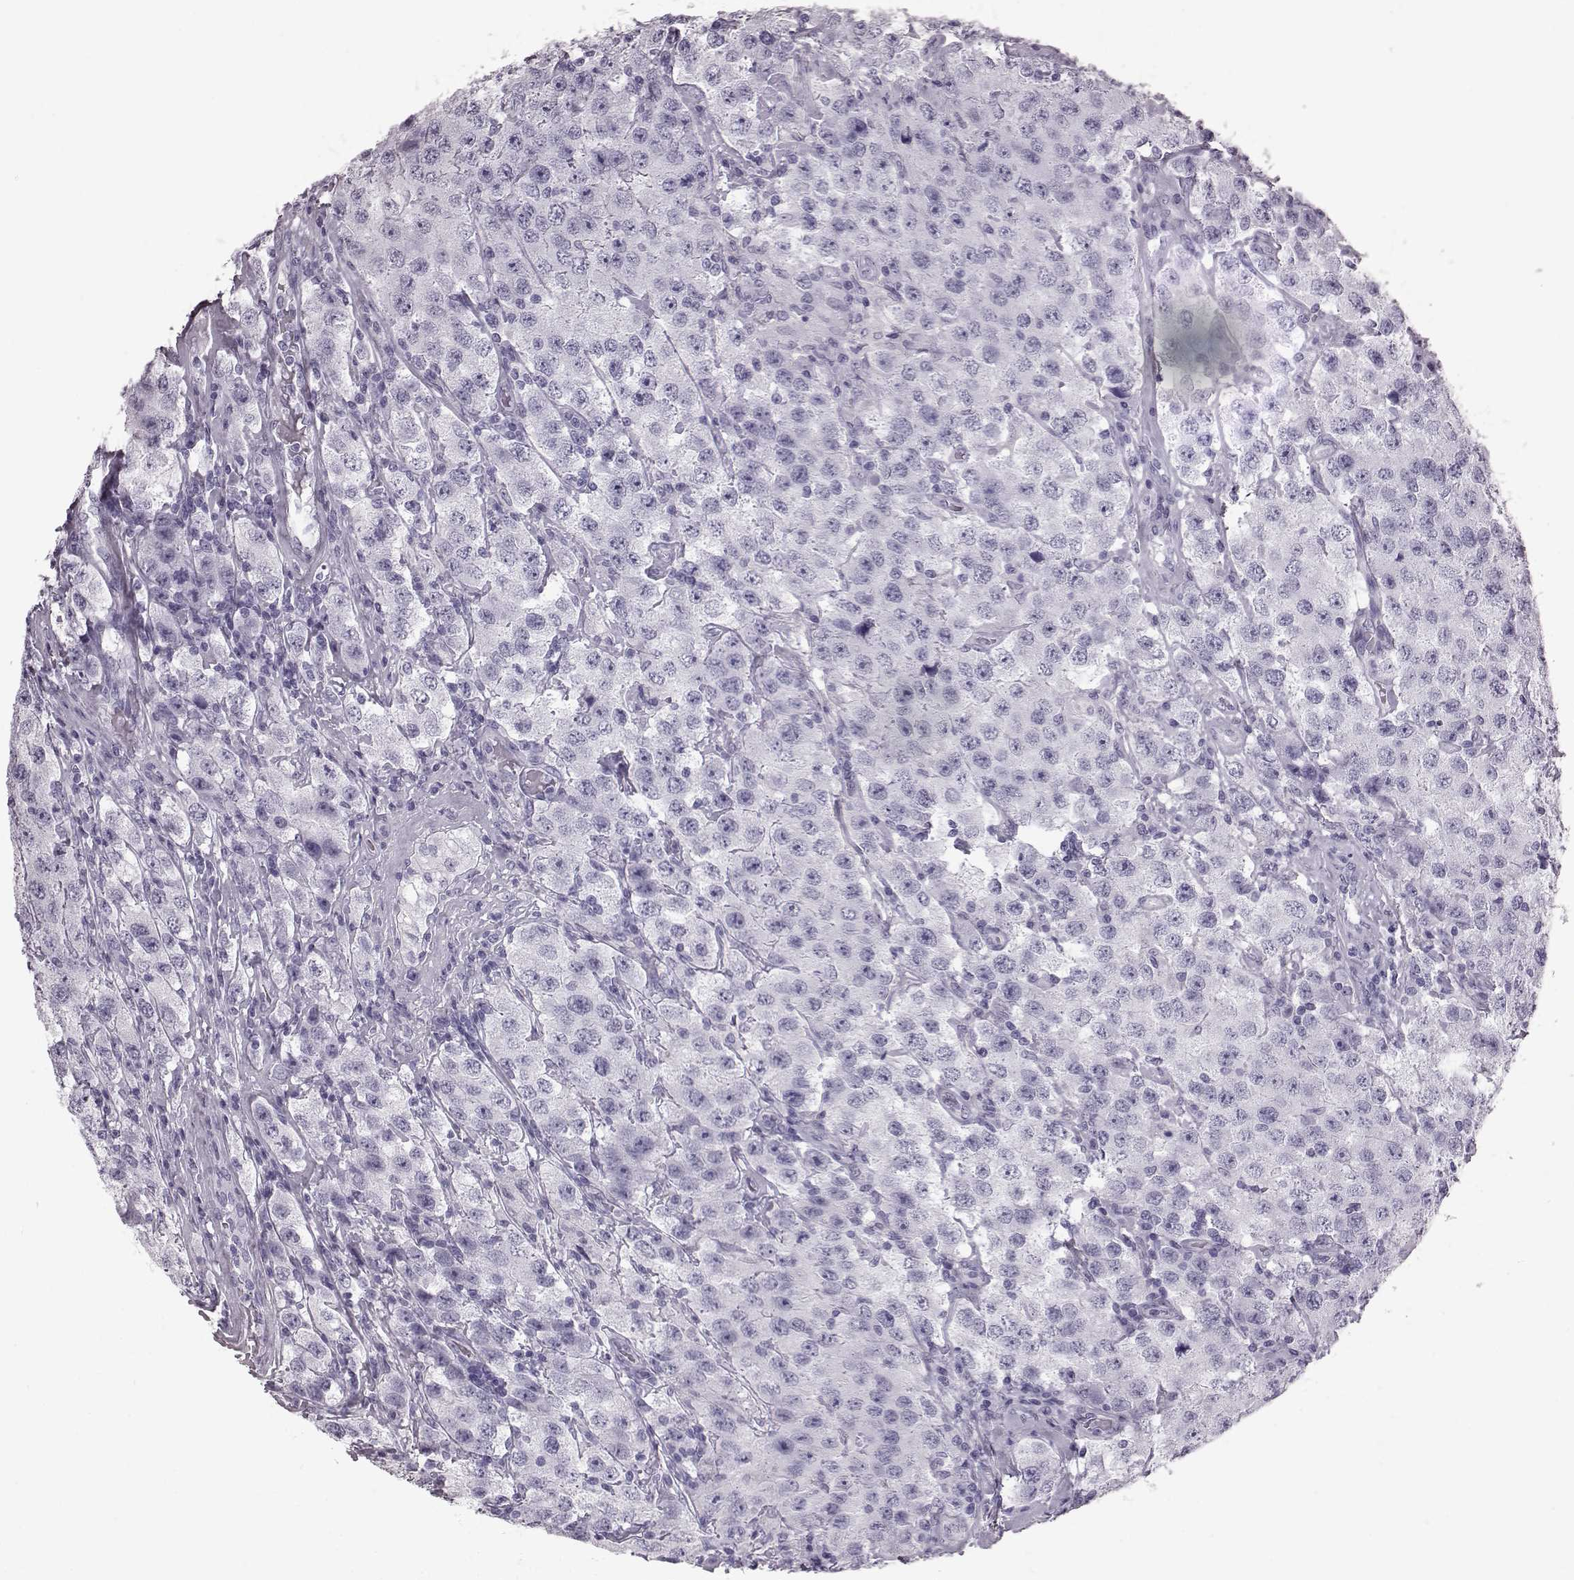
{"staining": {"intensity": "negative", "quantity": "none", "location": "none"}, "tissue": "testis cancer", "cell_type": "Tumor cells", "image_type": "cancer", "snomed": [{"axis": "morphology", "description": "Seminoma, NOS"}, {"axis": "topography", "description": "Testis"}], "caption": "Immunohistochemical staining of human testis cancer exhibits no significant expression in tumor cells.", "gene": "TCHHL1", "patient": {"sex": "male", "age": 52}}